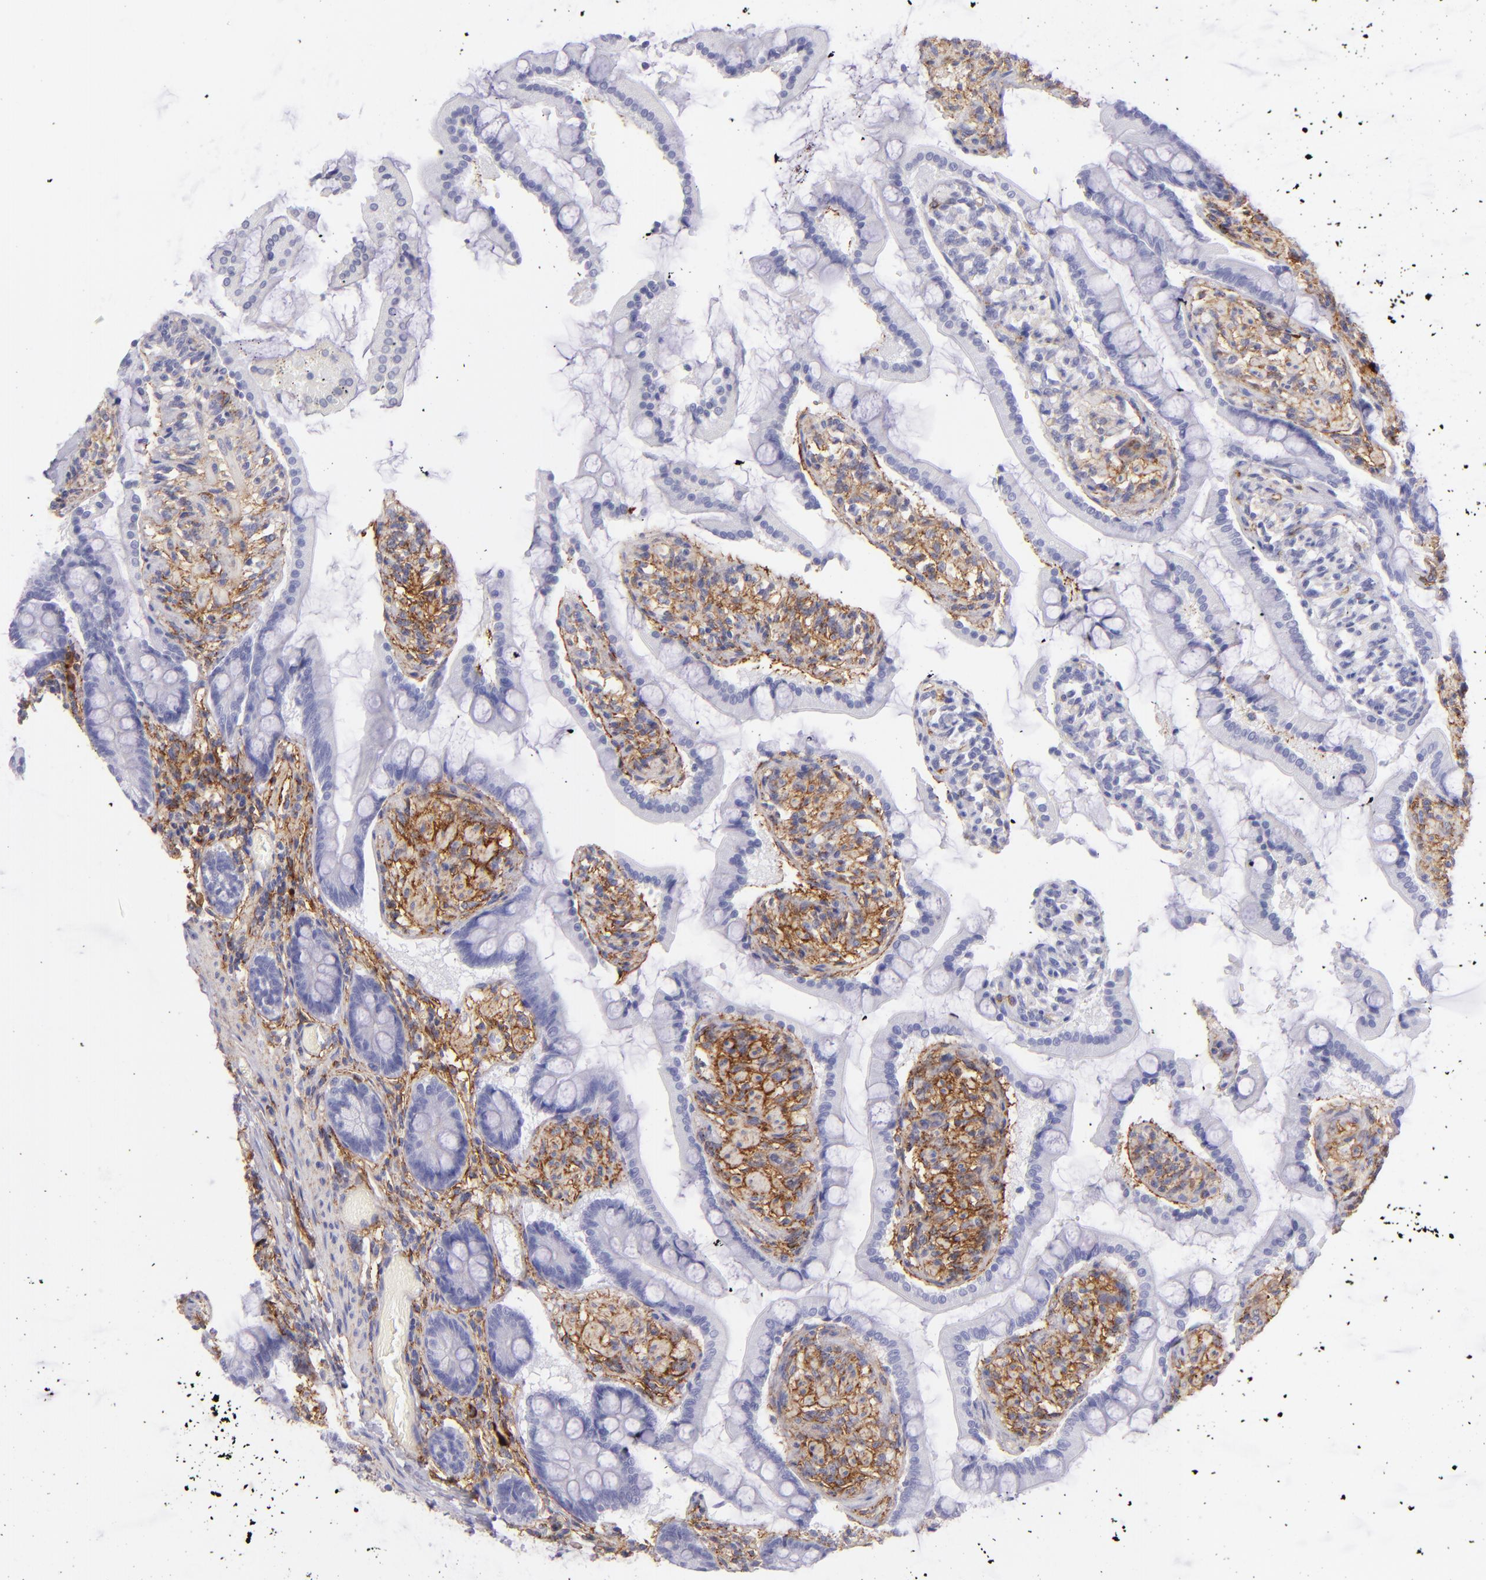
{"staining": {"intensity": "negative", "quantity": "none", "location": "none"}, "tissue": "small intestine", "cell_type": "Glandular cells", "image_type": "normal", "snomed": [{"axis": "morphology", "description": "Normal tissue, NOS"}, {"axis": "topography", "description": "Small intestine"}], "caption": "Immunohistochemical staining of unremarkable small intestine demonstrates no significant positivity in glandular cells. The staining is performed using DAB brown chromogen with nuclei counter-stained in using hematoxylin.", "gene": "CD81", "patient": {"sex": "male", "age": 41}}